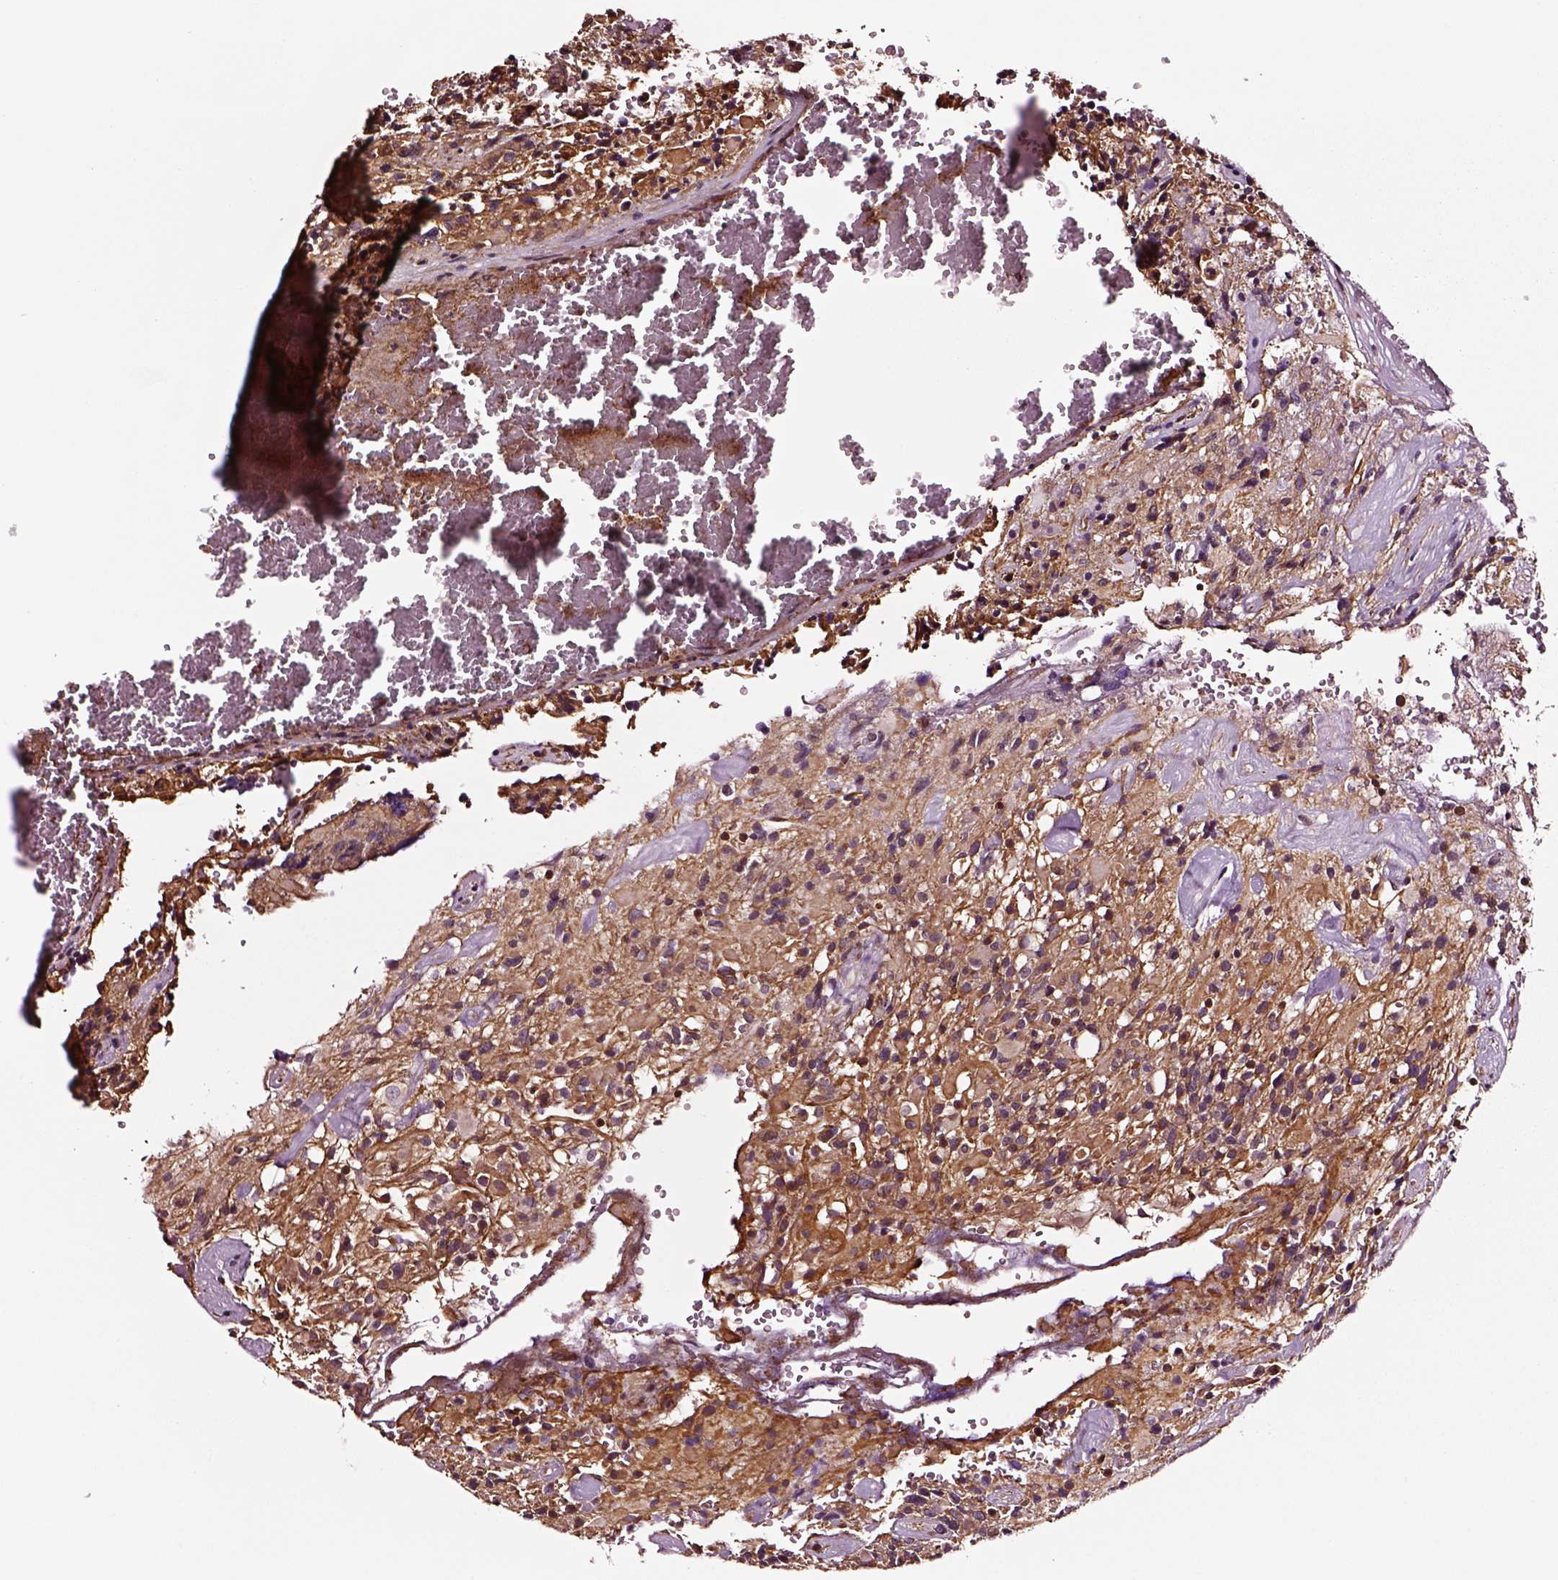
{"staining": {"intensity": "moderate", "quantity": "25%-75%", "location": "cytoplasmic/membranous"}, "tissue": "glioma", "cell_type": "Tumor cells", "image_type": "cancer", "snomed": [{"axis": "morphology", "description": "Glioma, malignant, High grade"}, {"axis": "topography", "description": "Brain"}], "caption": "IHC of malignant glioma (high-grade) reveals medium levels of moderate cytoplasmic/membranous expression in approximately 25%-75% of tumor cells.", "gene": "RASSF5", "patient": {"sex": "female", "age": 40}}